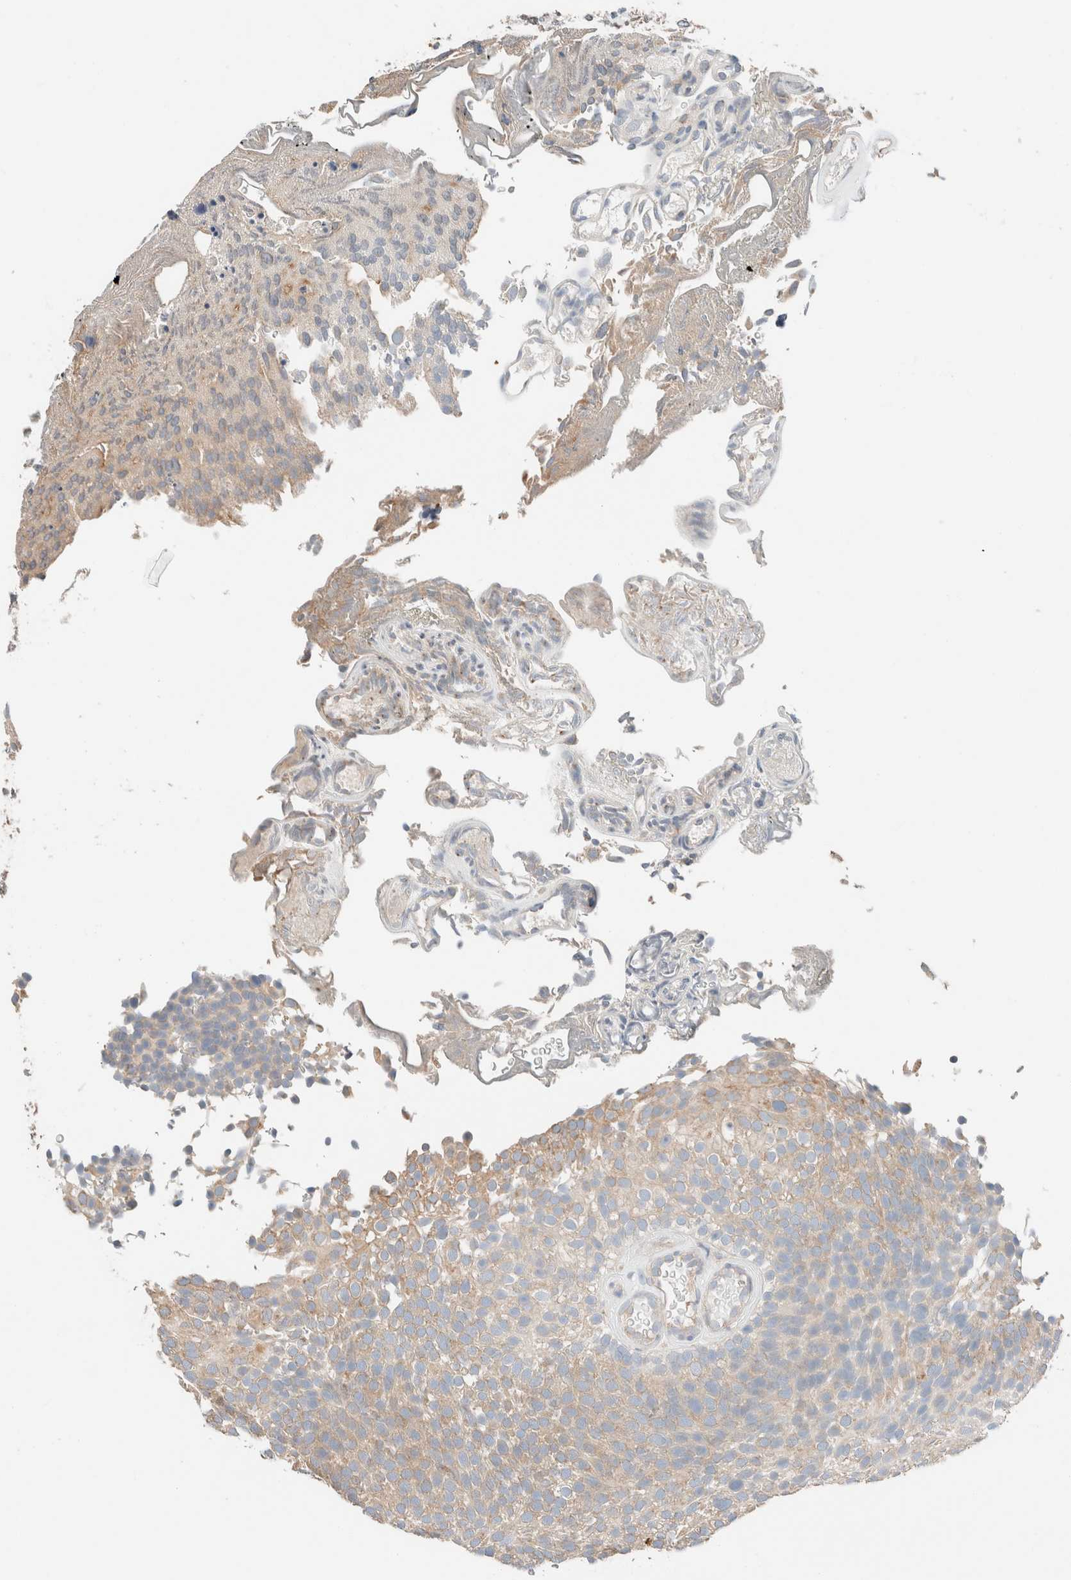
{"staining": {"intensity": "weak", "quantity": ">75%", "location": "cytoplasmic/membranous"}, "tissue": "urothelial cancer", "cell_type": "Tumor cells", "image_type": "cancer", "snomed": [{"axis": "morphology", "description": "Urothelial carcinoma, Low grade"}, {"axis": "topography", "description": "Urinary bladder"}], "caption": "An immunohistochemistry (IHC) micrograph of neoplastic tissue is shown. Protein staining in brown highlights weak cytoplasmic/membranous positivity in urothelial cancer within tumor cells.", "gene": "PCM1", "patient": {"sex": "male", "age": 78}}